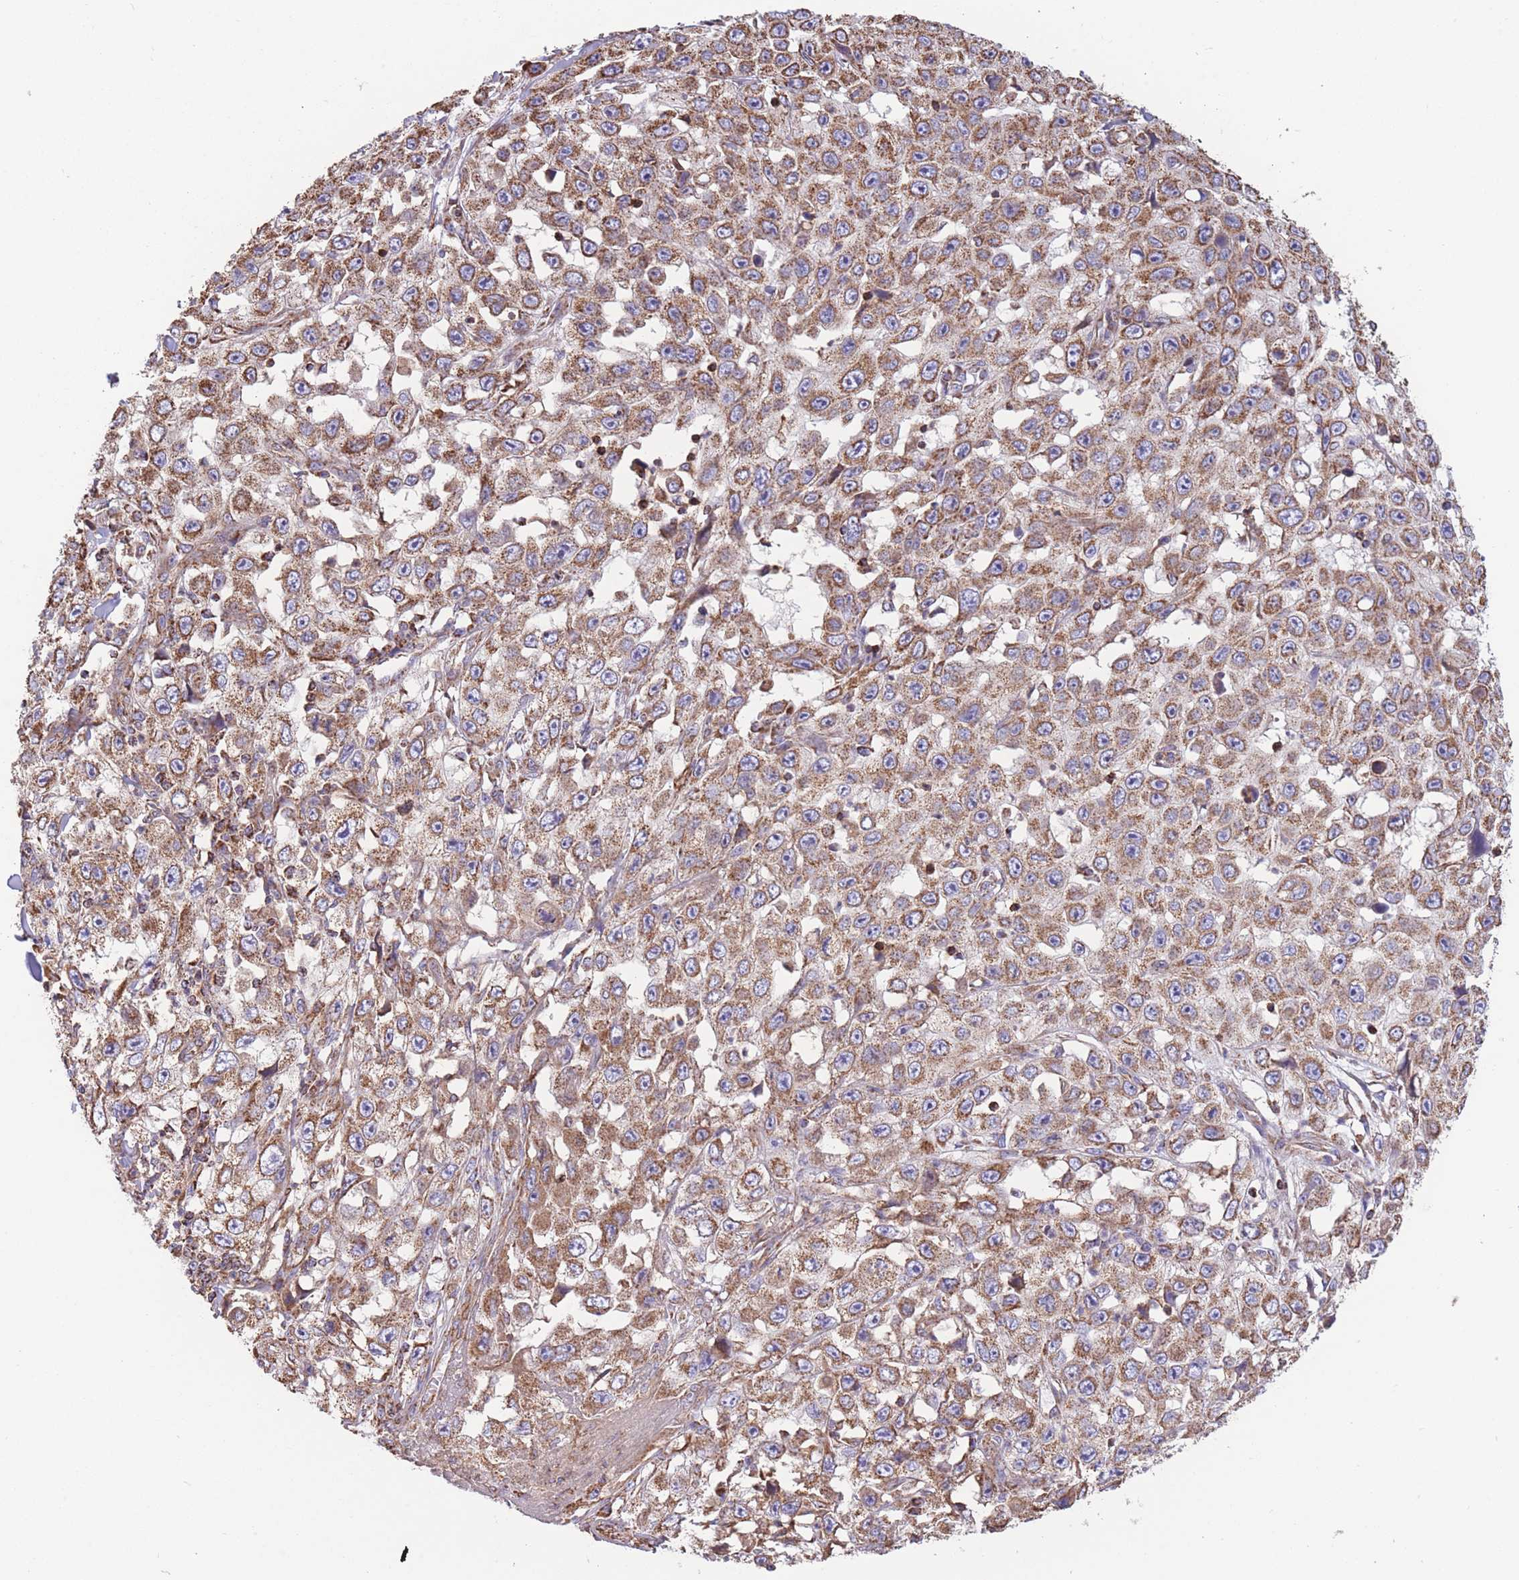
{"staining": {"intensity": "moderate", "quantity": ">75%", "location": "cytoplasmic/membranous"}, "tissue": "skin cancer", "cell_type": "Tumor cells", "image_type": "cancer", "snomed": [{"axis": "morphology", "description": "Squamous cell carcinoma, NOS"}, {"axis": "topography", "description": "Skin"}], "caption": "Moderate cytoplasmic/membranous positivity is seen in approximately >75% of tumor cells in skin cancer (squamous cell carcinoma).", "gene": "FKBP8", "patient": {"sex": "male", "age": 82}}